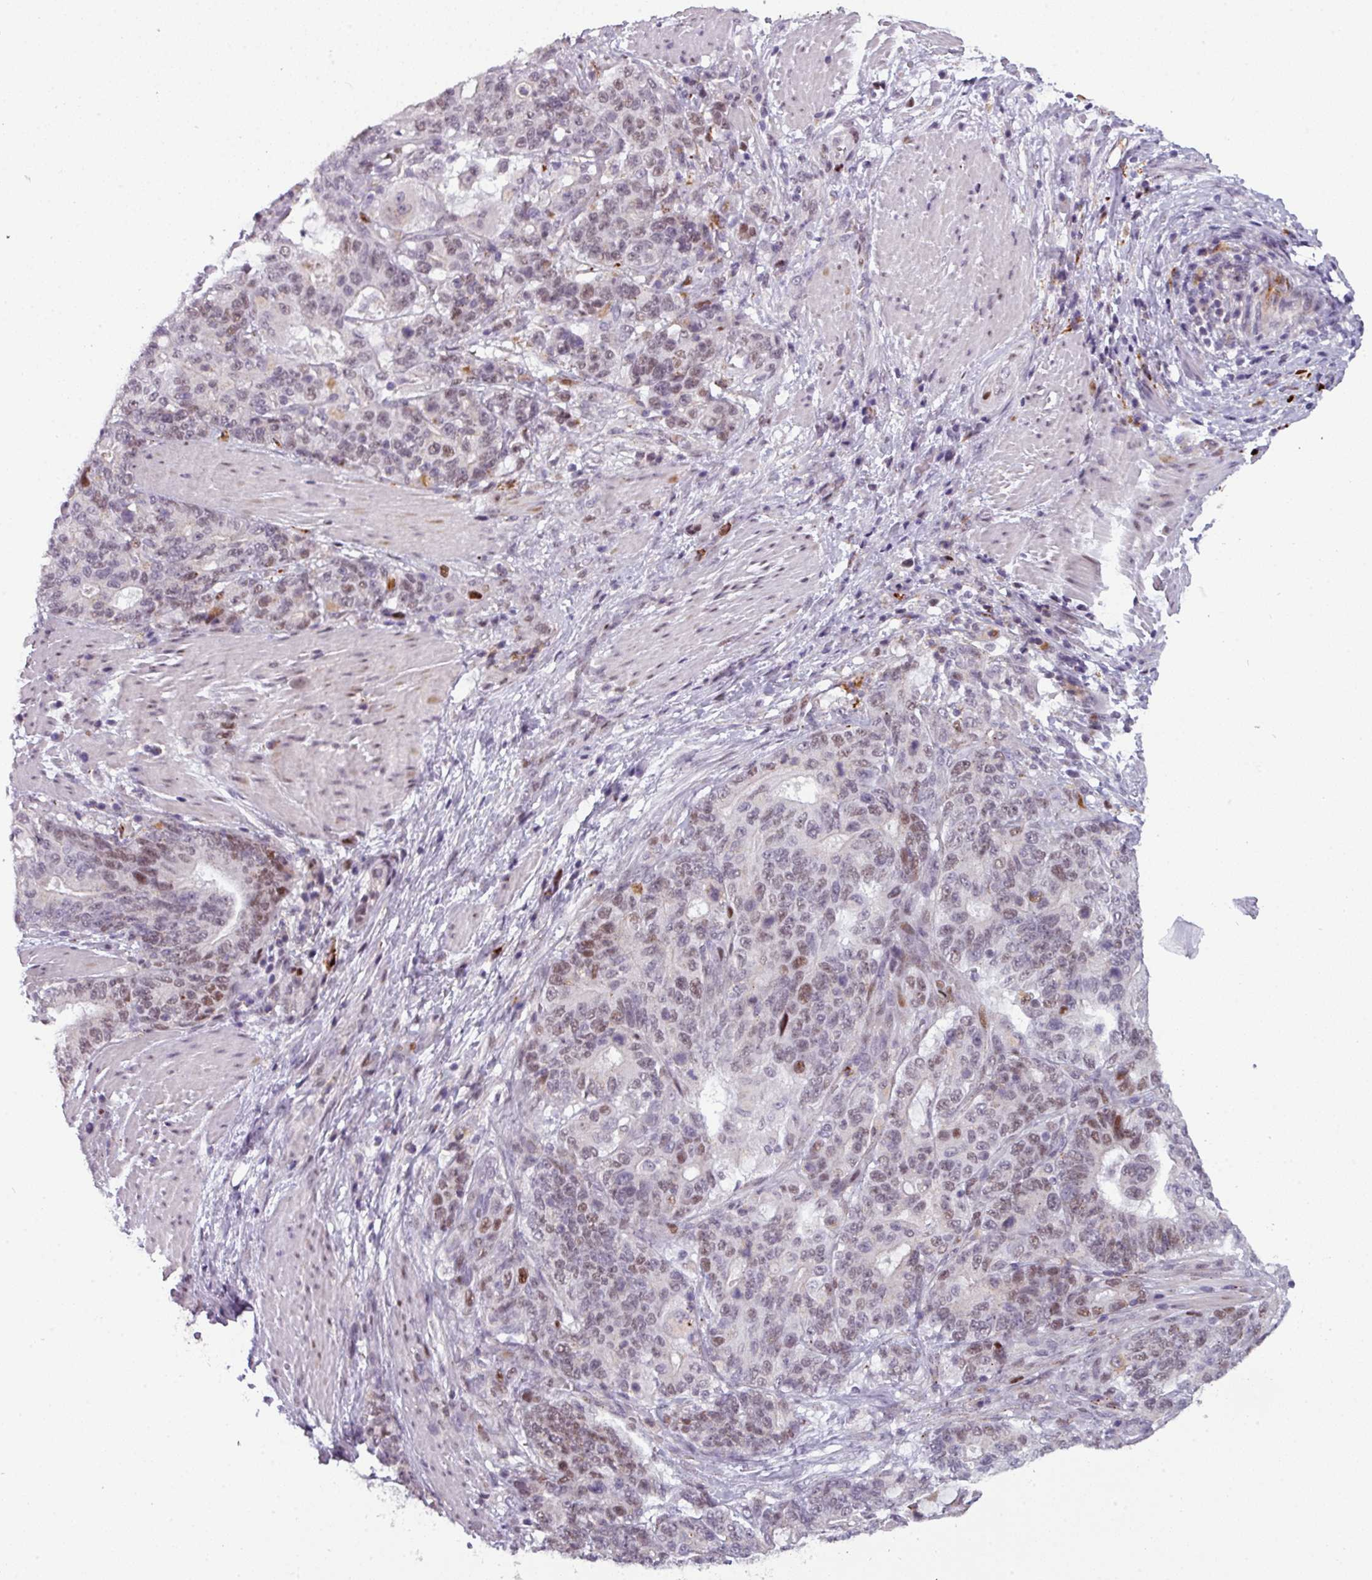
{"staining": {"intensity": "weak", "quantity": "25%-75%", "location": "nuclear"}, "tissue": "stomach cancer", "cell_type": "Tumor cells", "image_type": "cancer", "snomed": [{"axis": "morphology", "description": "Normal tissue, NOS"}, {"axis": "morphology", "description": "Adenocarcinoma, NOS"}, {"axis": "topography", "description": "Stomach"}], "caption": "An immunohistochemistry photomicrograph of tumor tissue is shown. Protein staining in brown highlights weak nuclear positivity in adenocarcinoma (stomach) within tumor cells. (brown staining indicates protein expression, while blue staining denotes nuclei).", "gene": "TMEFF1", "patient": {"sex": "female", "age": 64}}